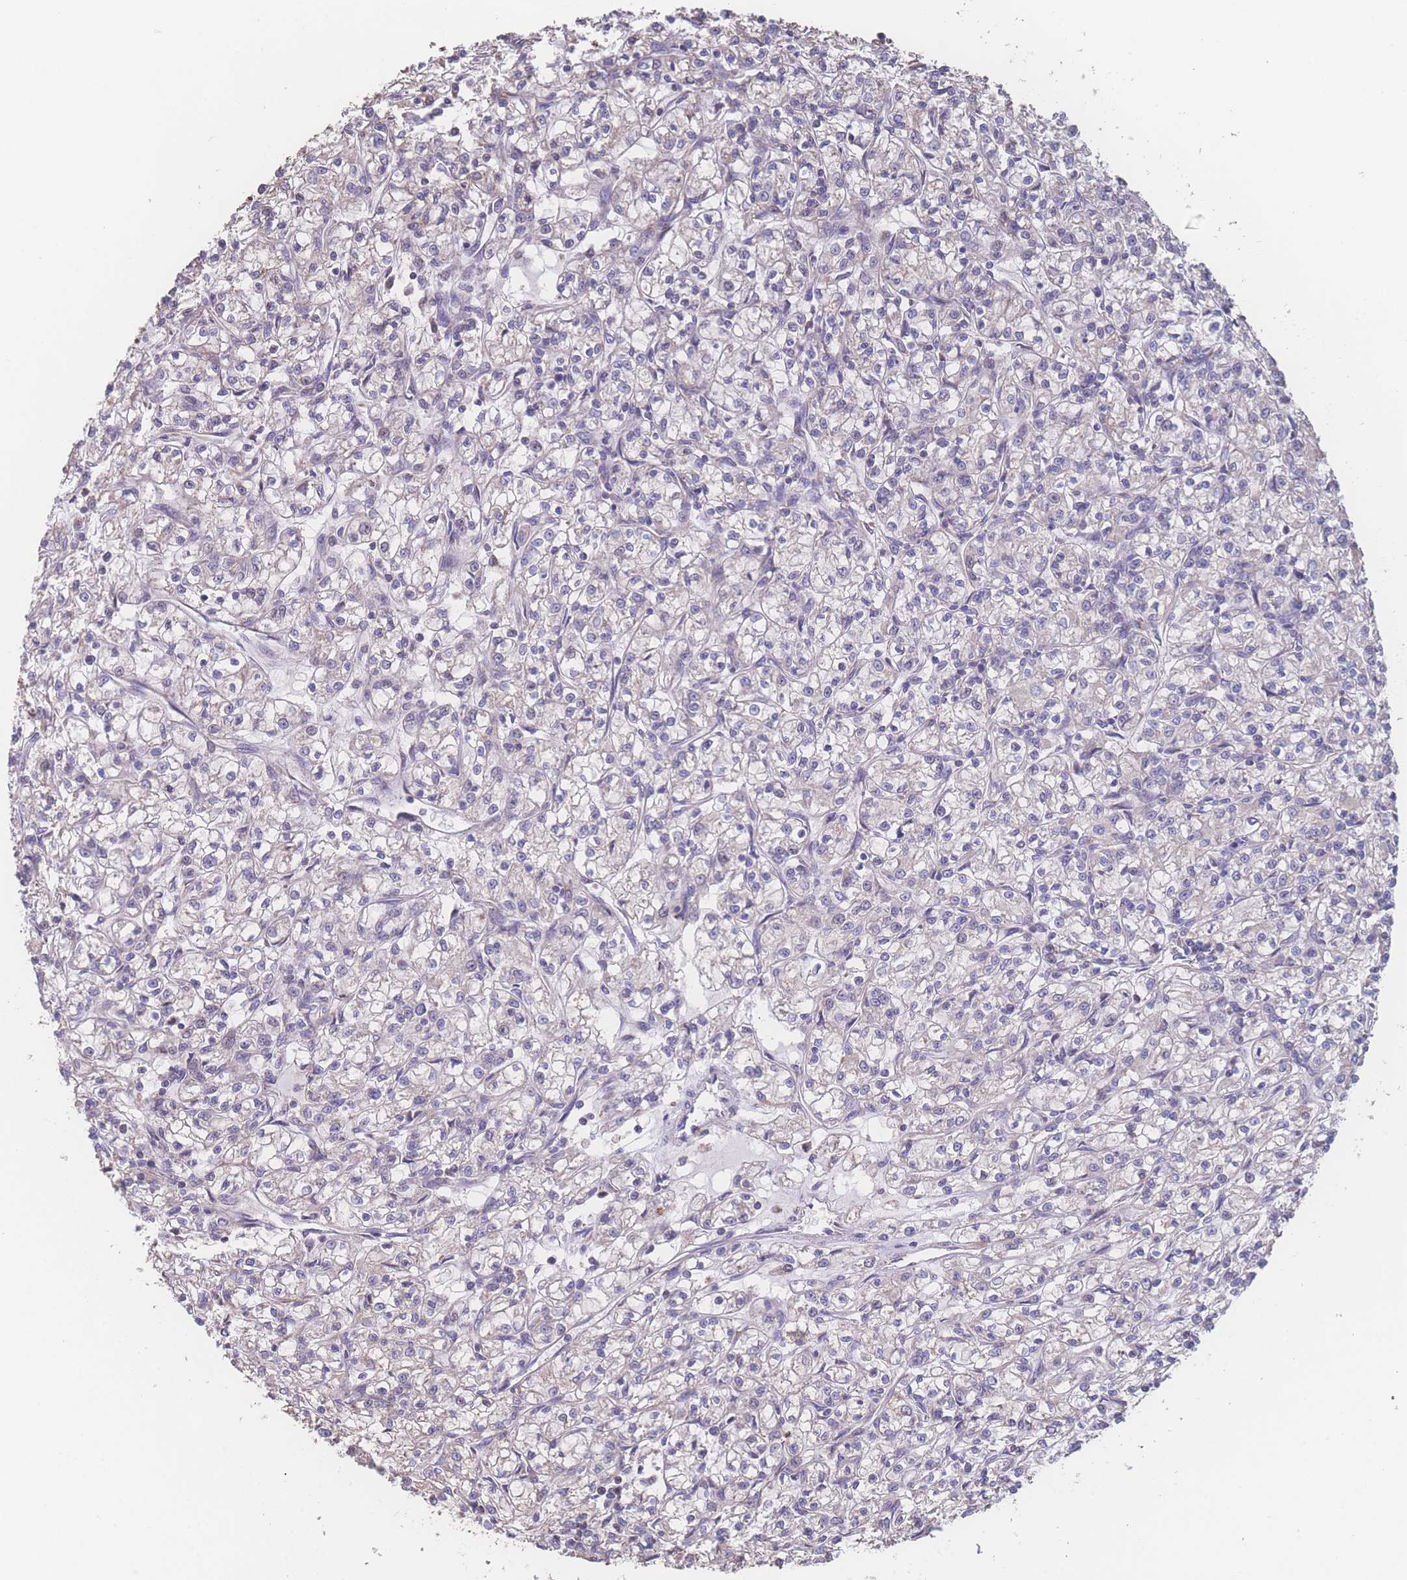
{"staining": {"intensity": "weak", "quantity": "<25%", "location": "cytoplasmic/membranous"}, "tissue": "renal cancer", "cell_type": "Tumor cells", "image_type": "cancer", "snomed": [{"axis": "morphology", "description": "Adenocarcinoma, NOS"}, {"axis": "topography", "description": "Kidney"}], "caption": "DAB immunohistochemical staining of adenocarcinoma (renal) demonstrates no significant positivity in tumor cells. (IHC, brightfield microscopy, high magnification).", "gene": "SGSM3", "patient": {"sex": "female", "age": 59}}